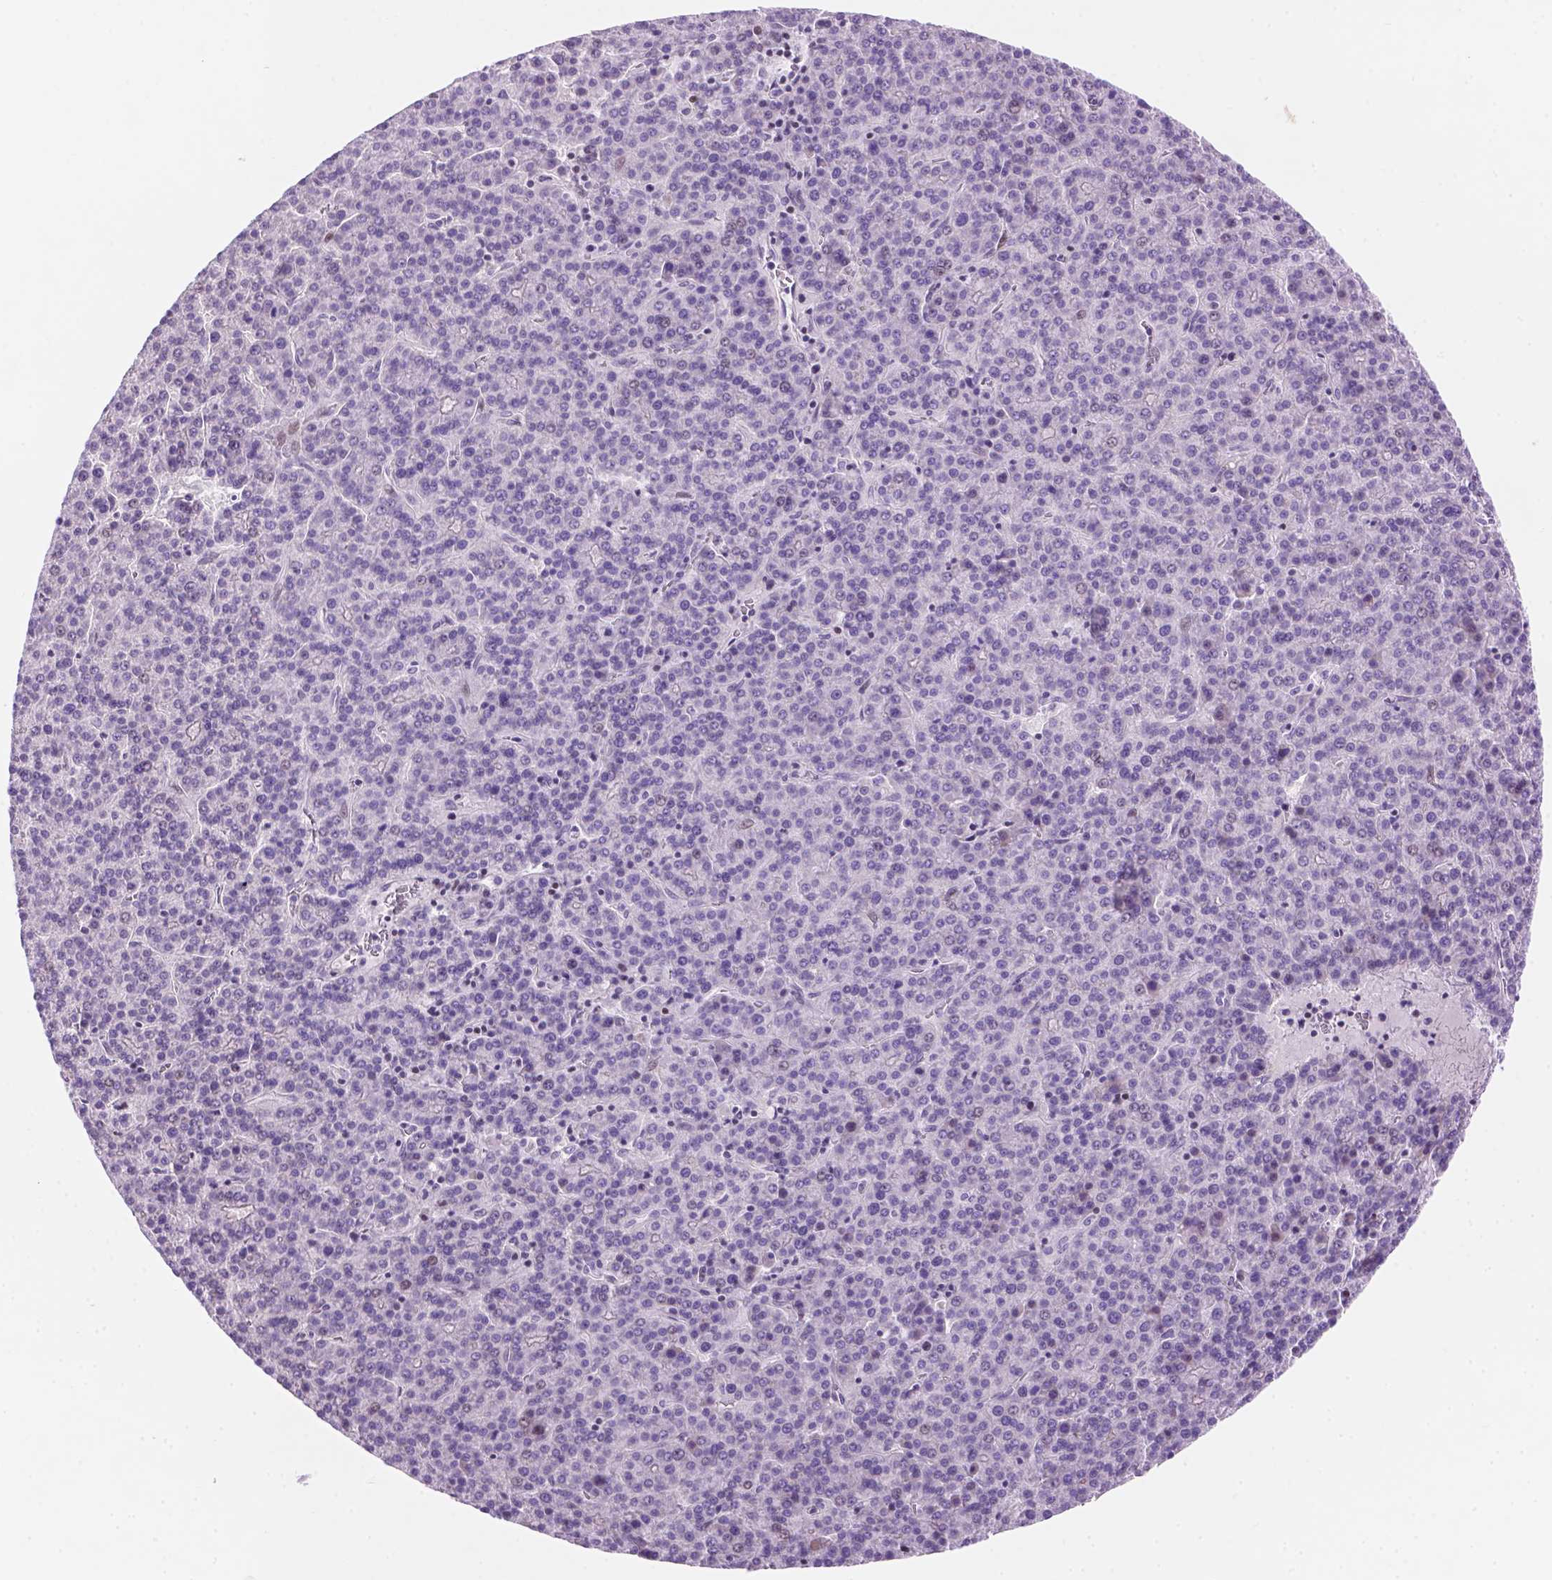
{"staining": {"intensity": "negative", "quantity": "none", "location": "none"}, "tissue": "liver cancer", "cell_type": "Tumor cells", "image_type": "cancer", "snomed": [{"axis": "morphology", "description": "Carcinoma, Hepatocellular, NOS"}, {"axis": "topography", "description": "Liver"}], "caption": "Protein analysis of liver hepatocellular carcinoma exhibits no significant positivity in tumor cells.", "gene": "DMWD", "patient": {"sex": "female", "age": 58}}